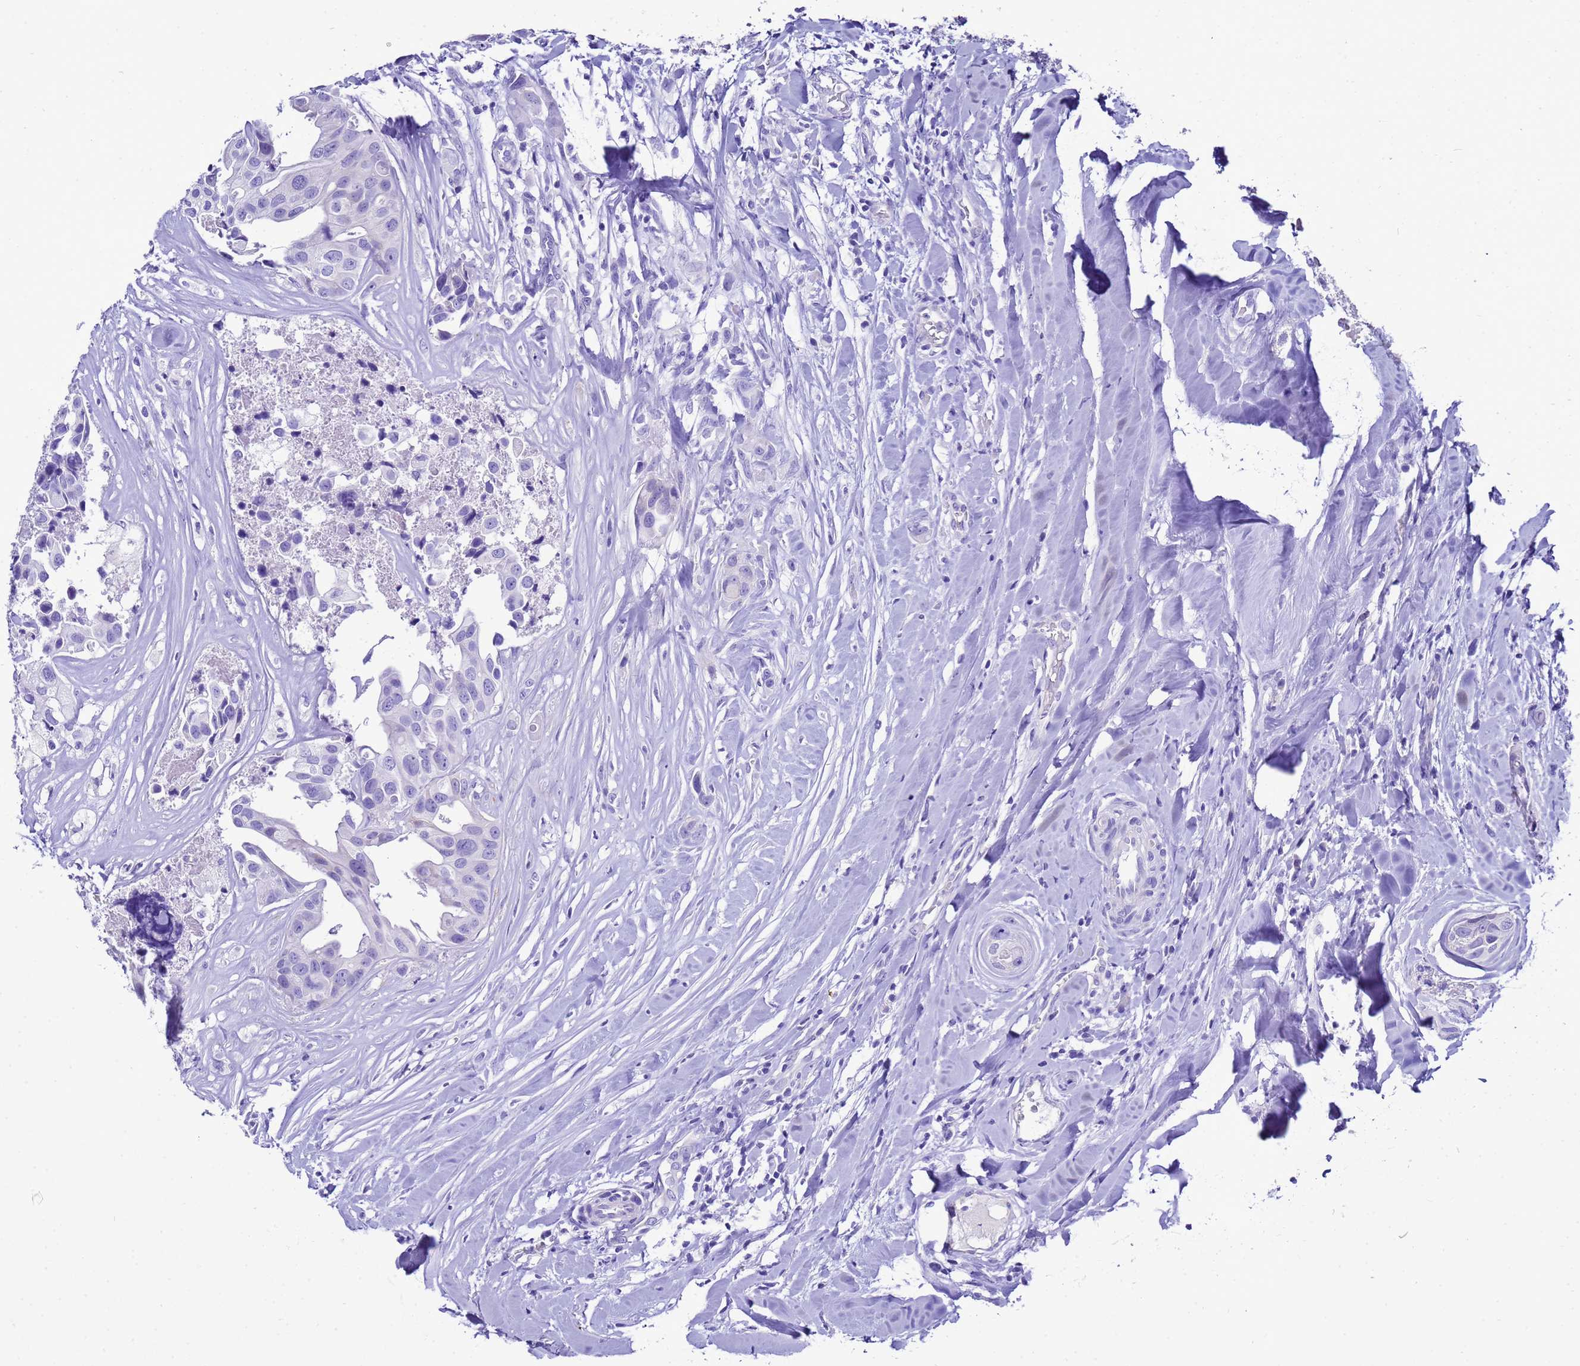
{"staining": {"intensity": "negative", "quantity": "none", "location": "none"}, "tissue": "head and neck cancer", "cell_type": "Tumor cells", "image_type": "cancer", "snomed": [{"axis": "morphology", "description": "Adenocarcinoma, NOS"}, {"axis": "morphology", "description": "Adenocarcinoma, metastatic, NOS"}, {"axis": "topography", "description": "Head-Neck"}], "caption": "Immunohistochemistry of head and neck adenocarcinoma reveals no staining in tumor cells. (Stains: DAB immunohistochemistry with hematoxylin counter stain, Microscopy: brightfield microscopy at high magnification).", "gene": "BEST2", "patient": {"sex": "male", "age": 75}}